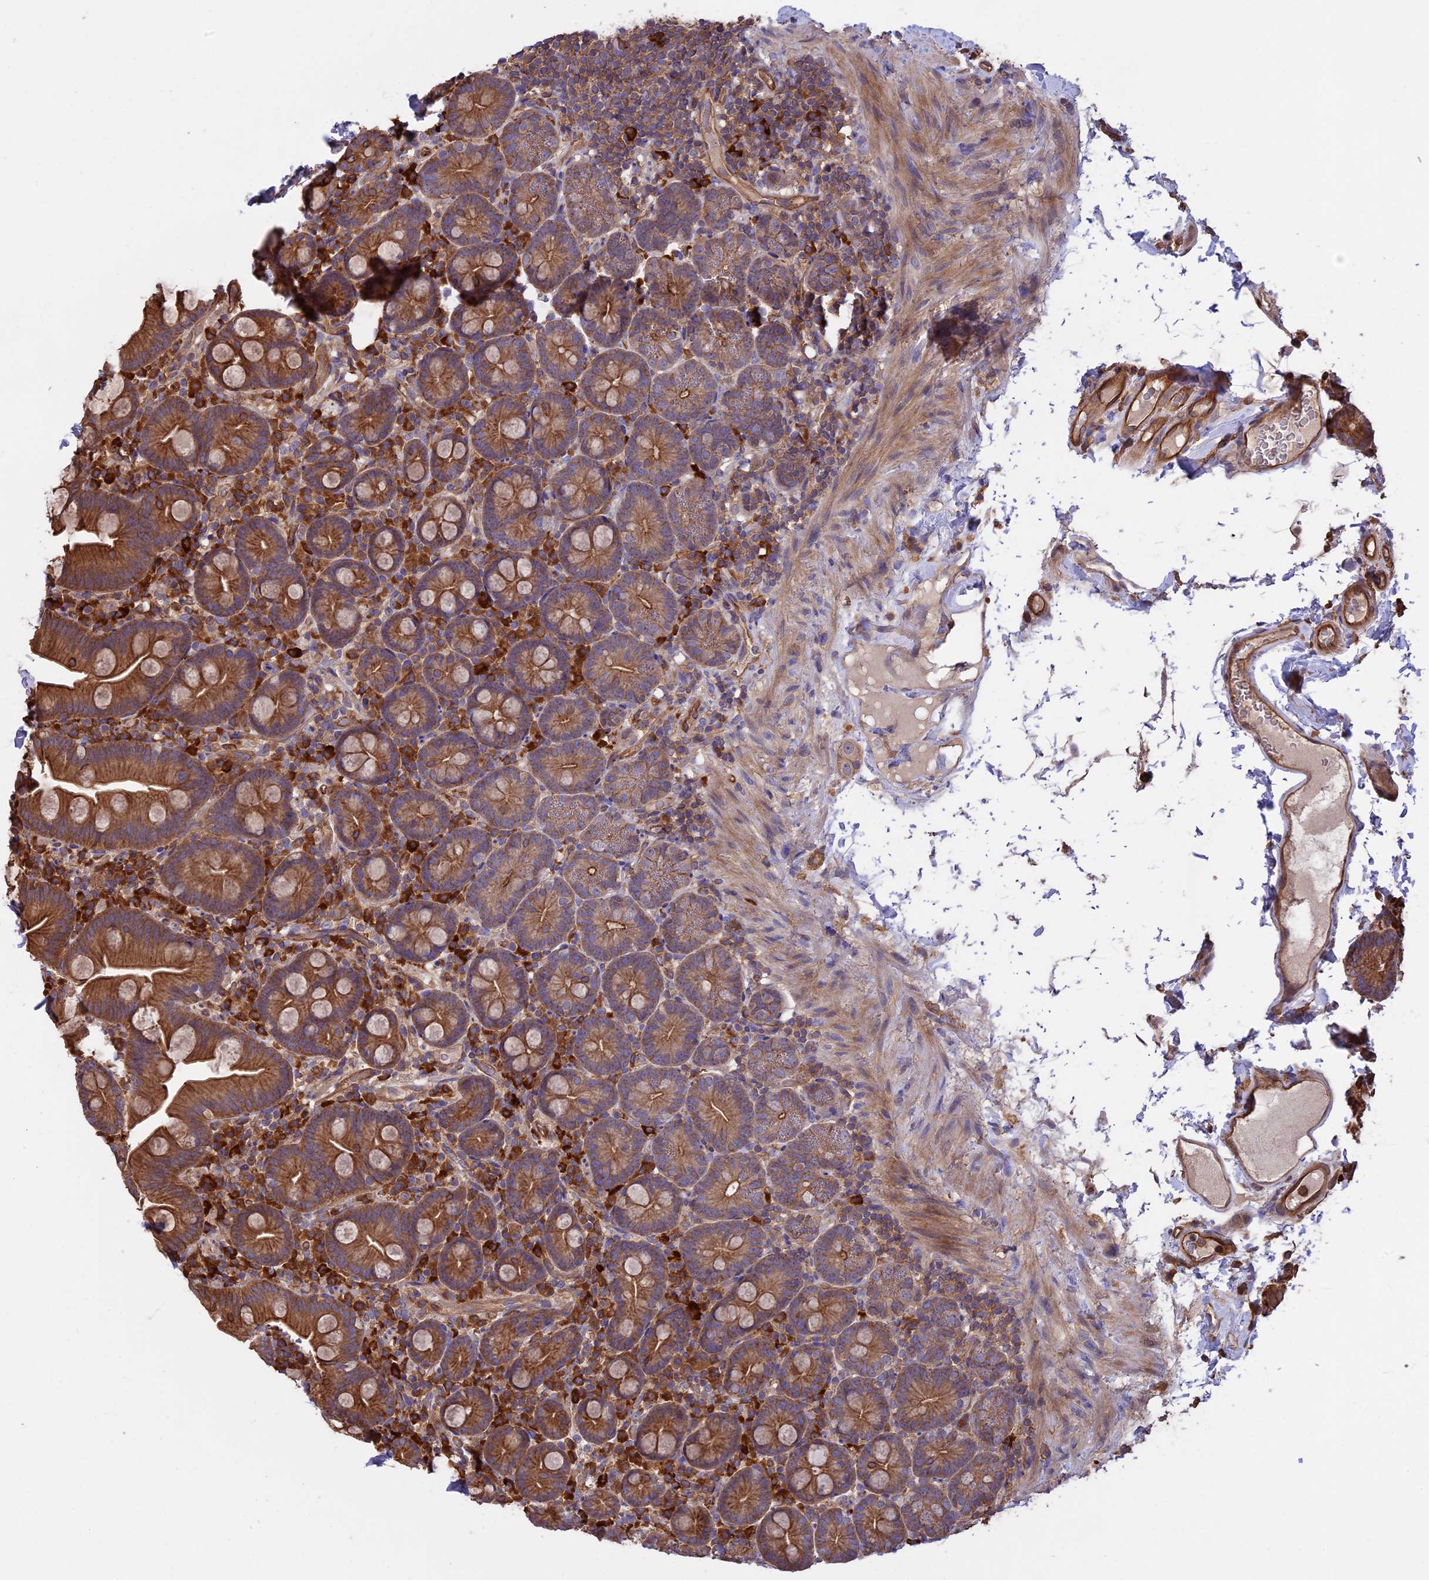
{"staining": {"intensity": "strong", "quantity": ">75%", "location": "cytoplasmic/membranous"}, "tissue": "small intestine", "cell_type": "Glandular cells", "image_type": "normal", "snomed": [{"axis": "morphology", "description": "Normal tissue, NOS"}, {"axis": "topography", "description": "Small intestine"}], "caption": "Protein staining of normal small intestine displays strong cytoplasmic/membranous expression in approximately >75% of glandular cells. The staining was performed using DAB to visualize the protein expression in brown, while the nuclei were stained in blue with hematoxylin (Magnification: 20x).", "gene": "GAS8", "patient": {"sex": "female", "age": 68}}